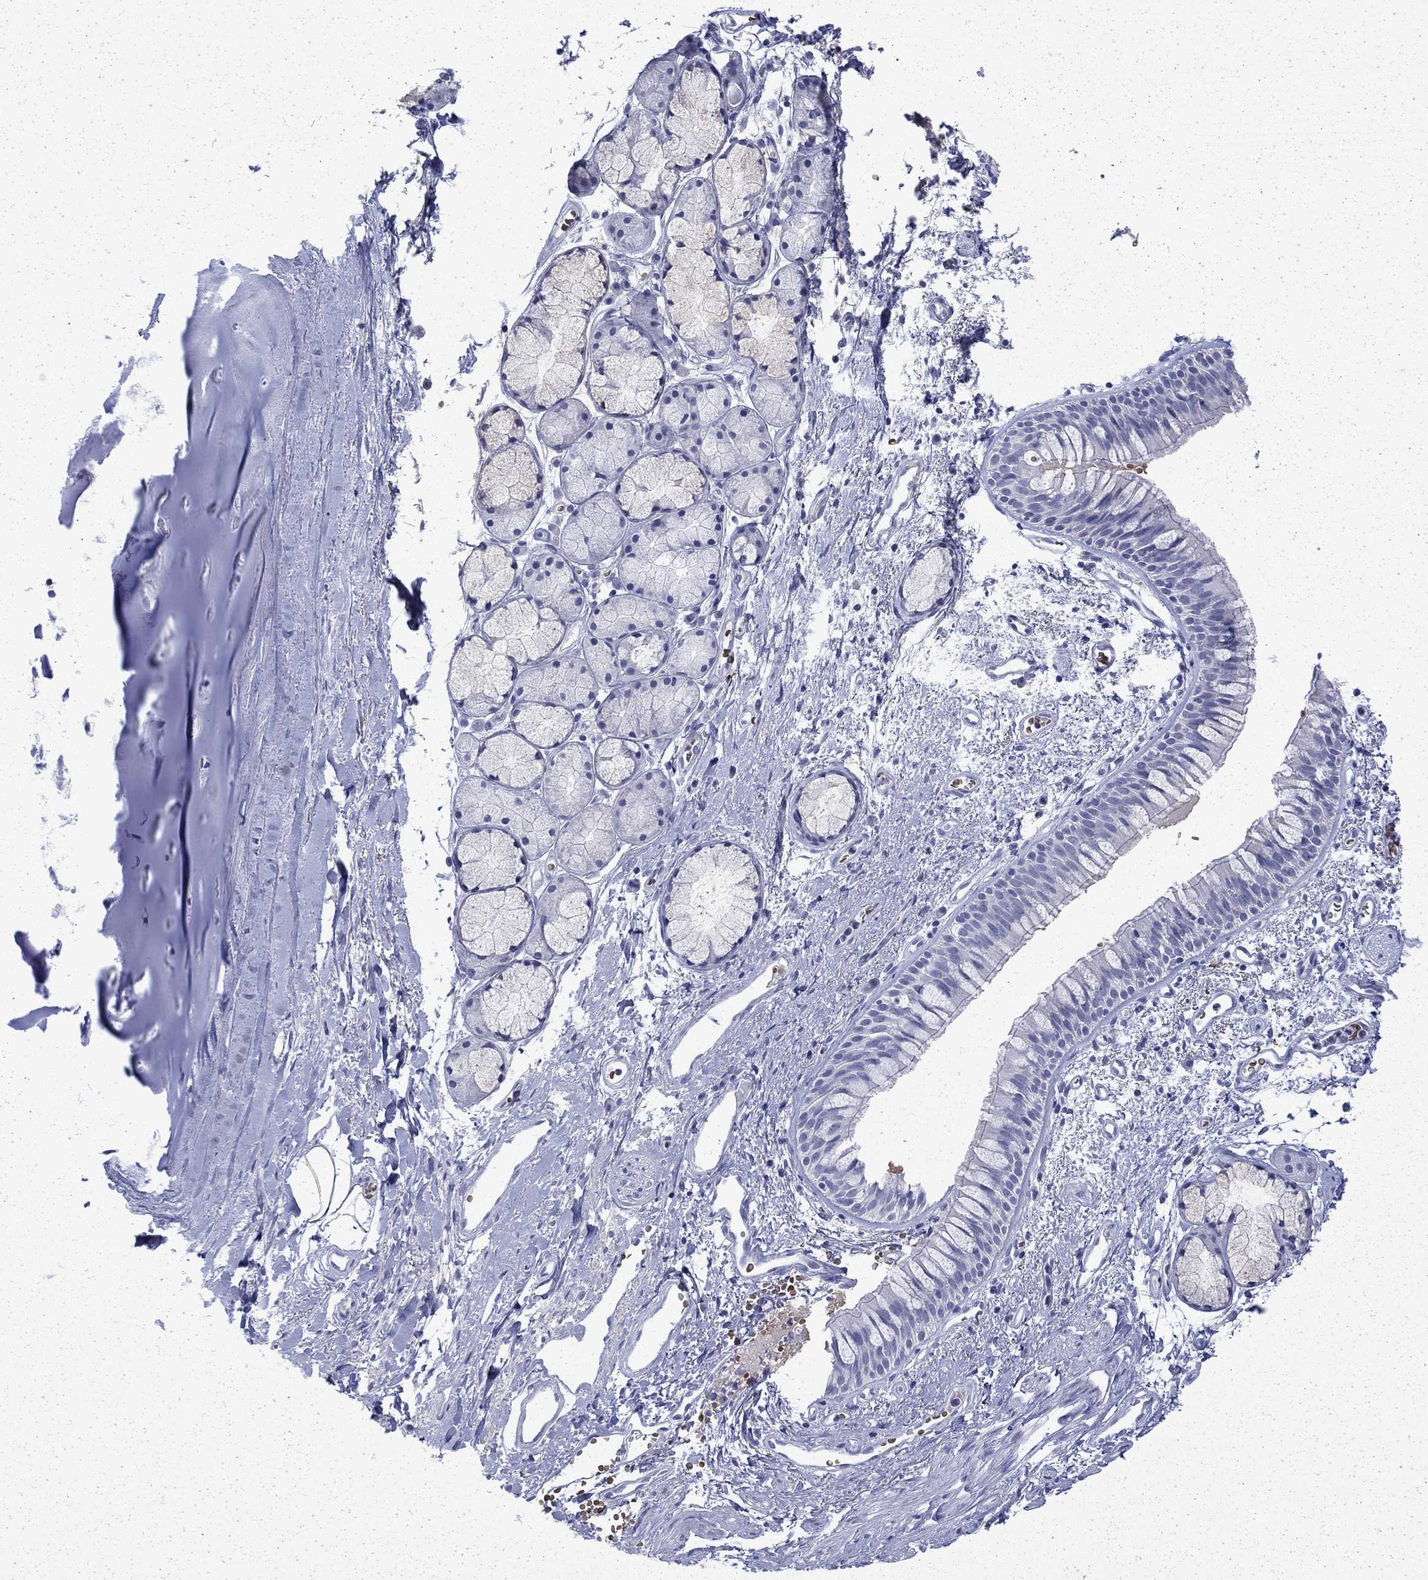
{"staining": {"intensity": "negative", "quantity": "none", "location": "none"}, "tissue": "bronchus", "cell_type": "Respiratory epithelial cells", "image_type": "normal", "snomed": [{"axis": "morphology", "description": "Normal tissue, NOS"}, {"axis": "topography", "description": "Cartilage tissue"}, {"axis": "topography", "description": "Bronchus"}], "caption": "This is an IHC photomicrograph of unremarkable bronchus. There is no expression in respiratory epithelial cells.", "gene": "ENPP6", "patient": {"sex": "male", "age": 66}}